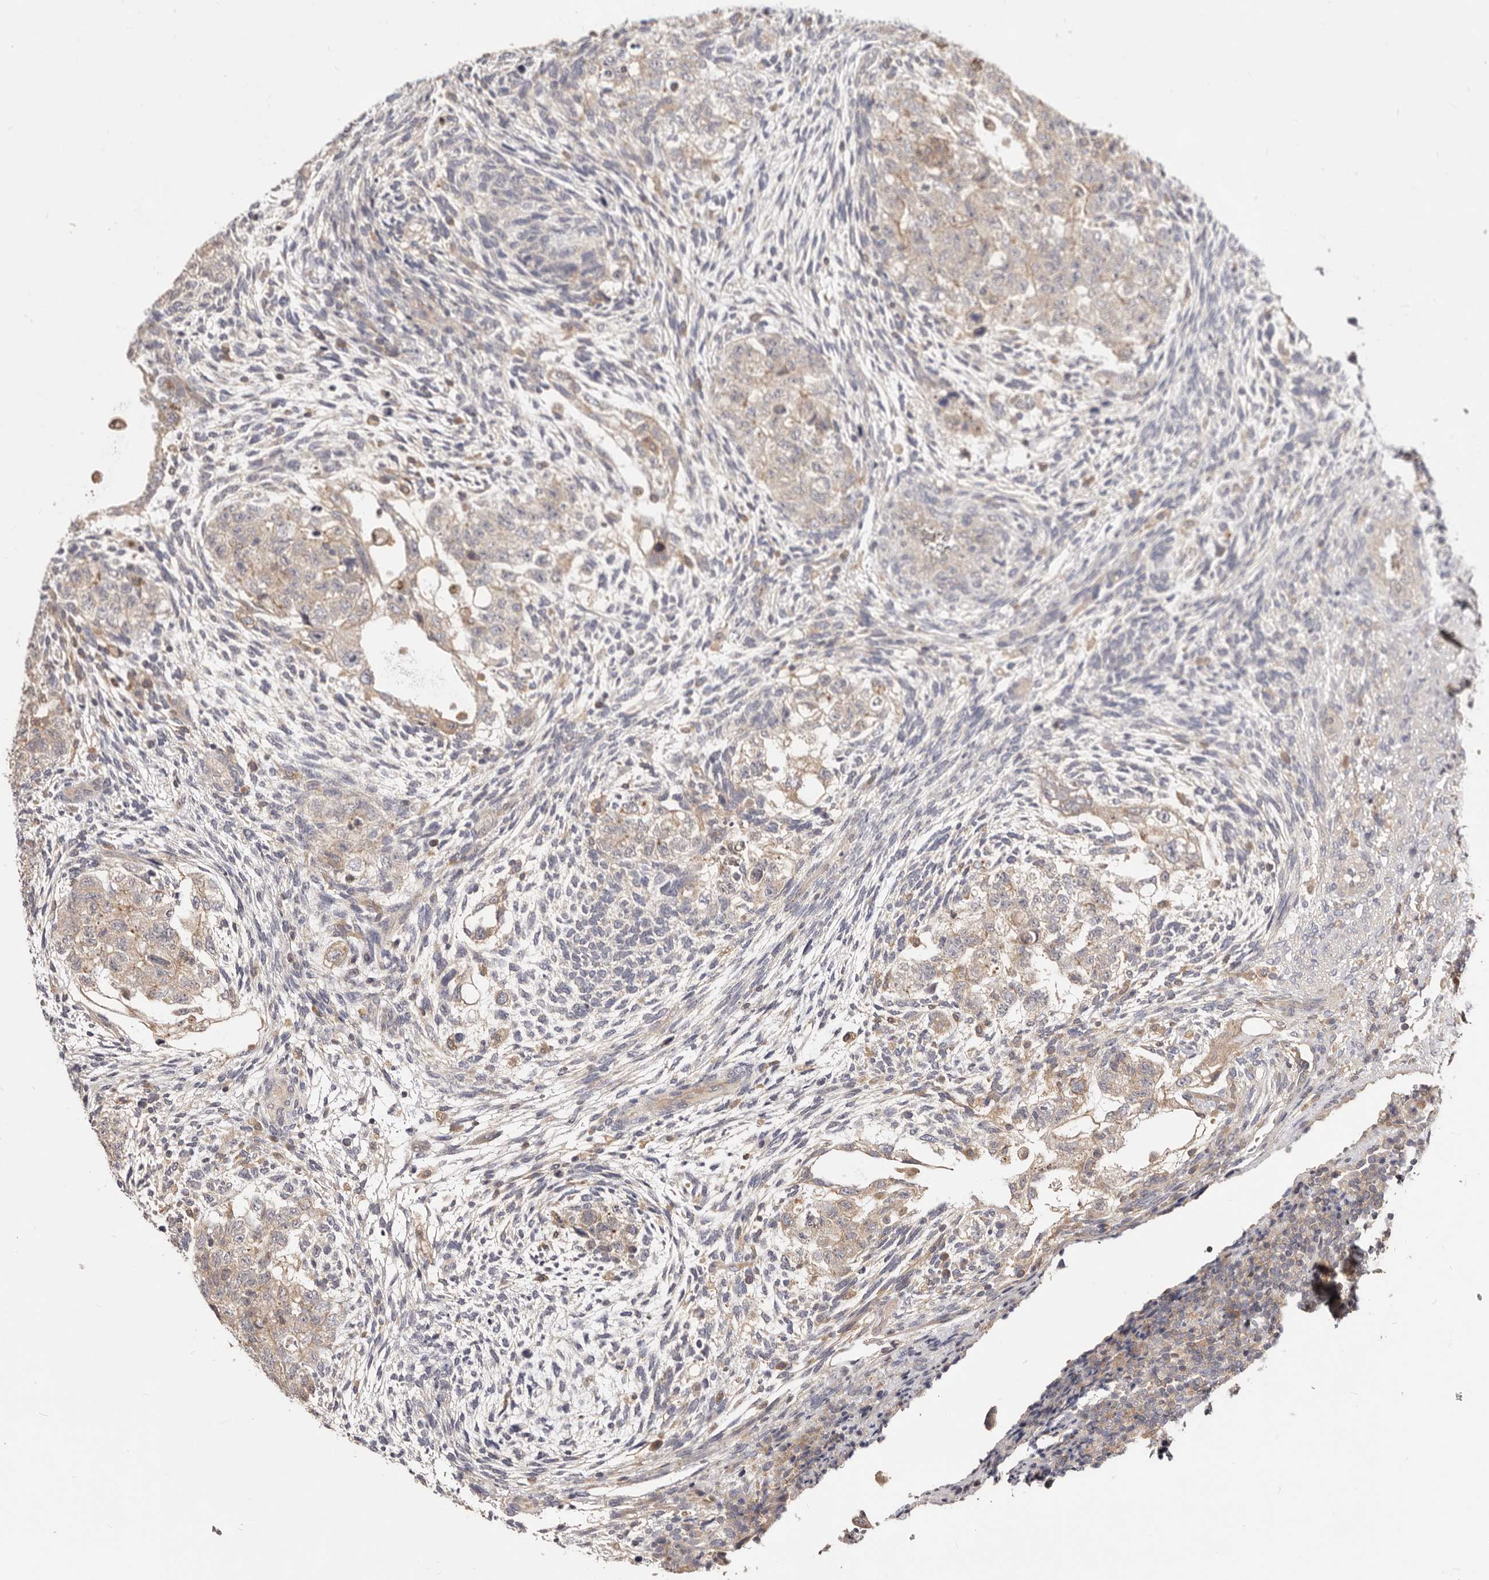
{"staining": {"intensity": "weak", "quantity": ">75%", "location": "cytoplasmic/membranous"}, "tissue": "testis cancer", "cell_type": "Tumor cells", "image_type": "cancer", "snomed": [{"axis": "morphology", "description": "Normal tissue, NOS"}, {"axis": "morphology", "description": "Carcinoma, Embryonal, NOS"}, {"axis": "topography", "description": "Testis"}], "caption": "Immunohistochemical staining of human testis cancer exhibits weak cytoplasmic/membranous protein positivity in about >75% of tumor cells. (brown staining indicates protein expression, while blue staining denotes nuclei).", "gene": "TC2N", "patient": {"sex": "male", "age": 36}}